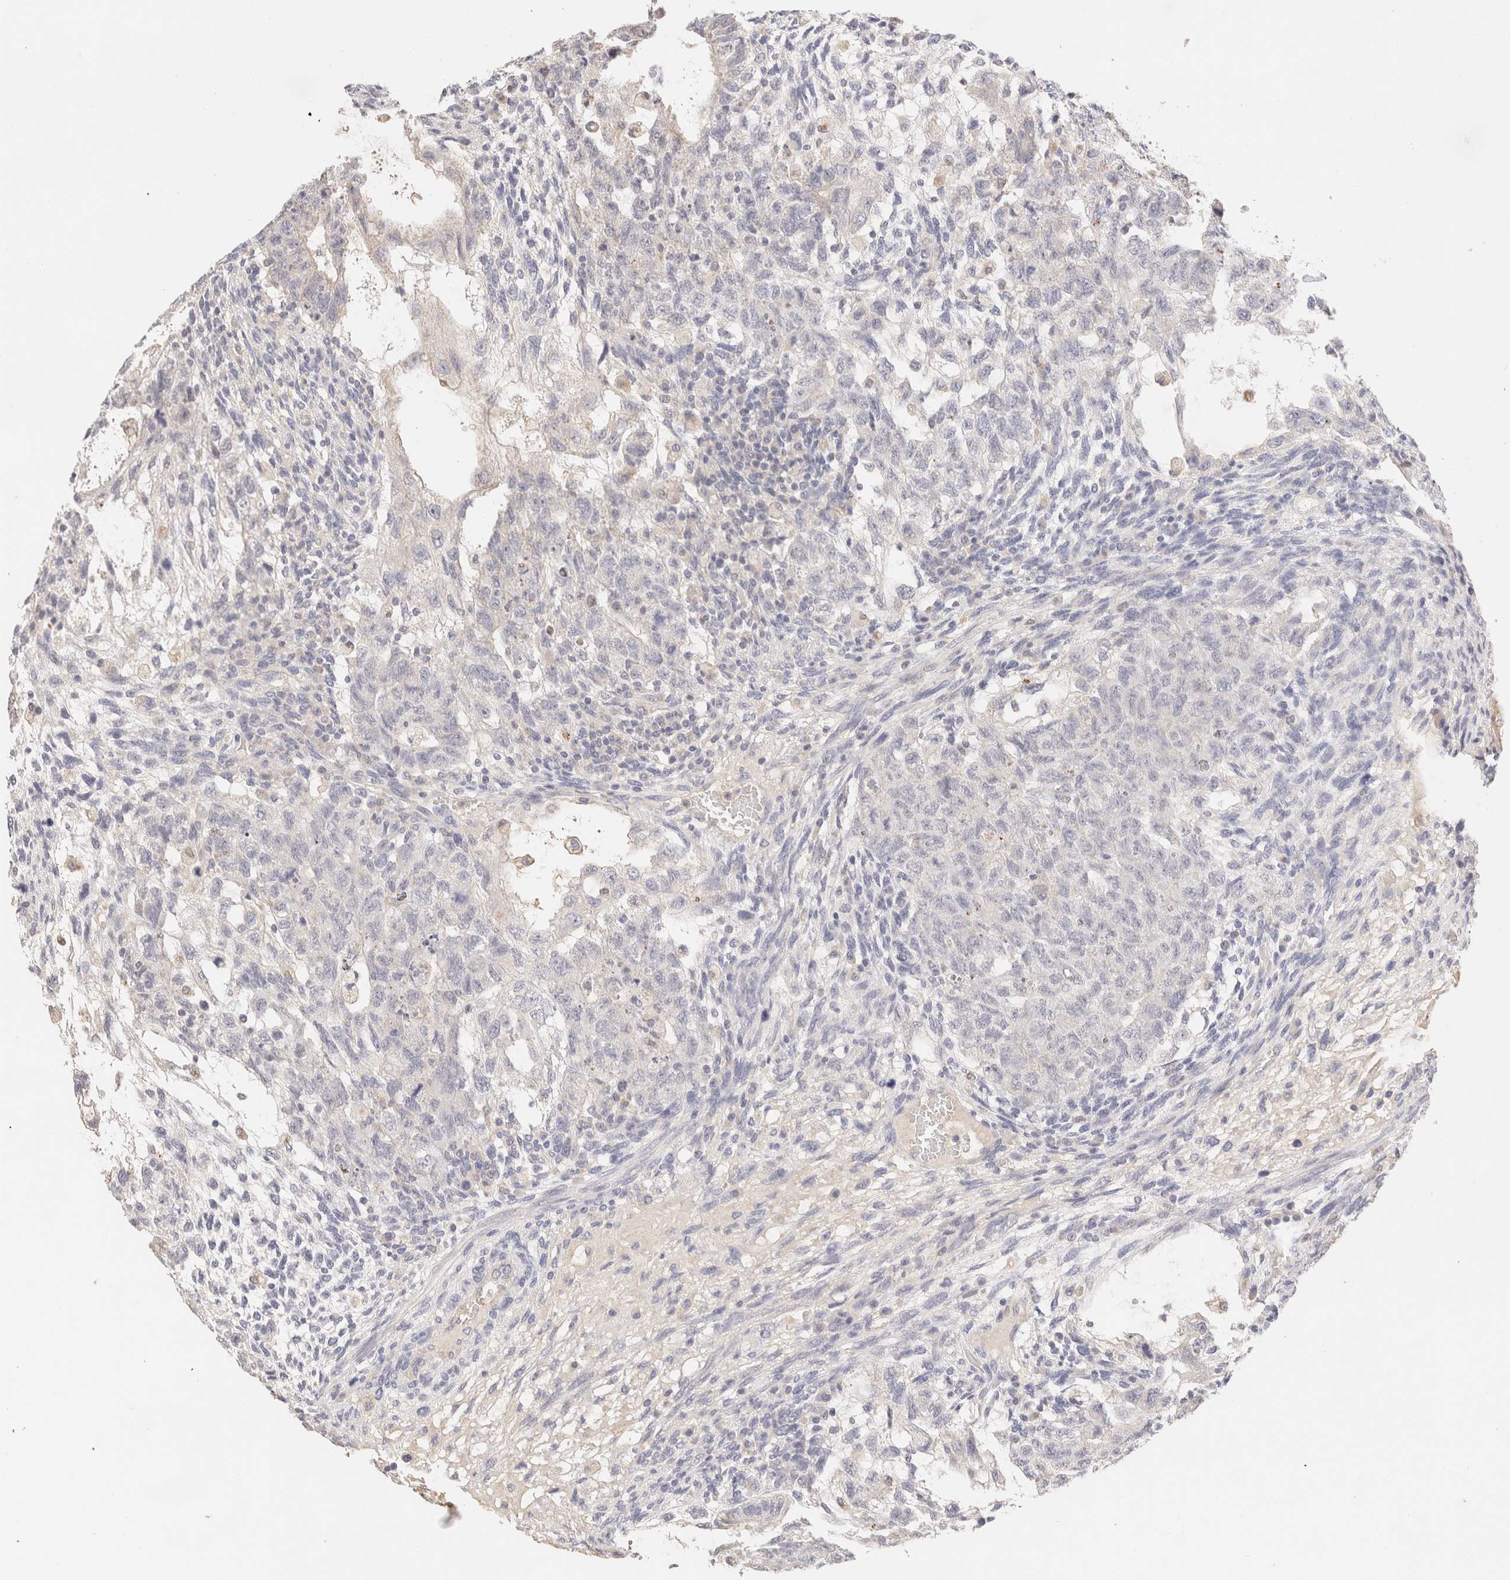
{"staining": {"intensity": "negative", "quantity": "none", "location": "none"}, "tissue": "testis cancer", "cell_type": "Tumor cells", "image_type": "cancer", "snomed": [{"axis": "morphology", "description": "Normal tissue, NOS"}, {"axis": "morphology", "description": "Carcinoma, Embryonal, NOS"}, {"axis": "topography", "description": "Testis"}], "caption": "Immunohistochemistry (IHC) of testis cancer (embryonal carcinoma) shows no expression in tumor cells.", "gene": "SCGB2A2", "patient": {"sex": "male", "age": 36}}